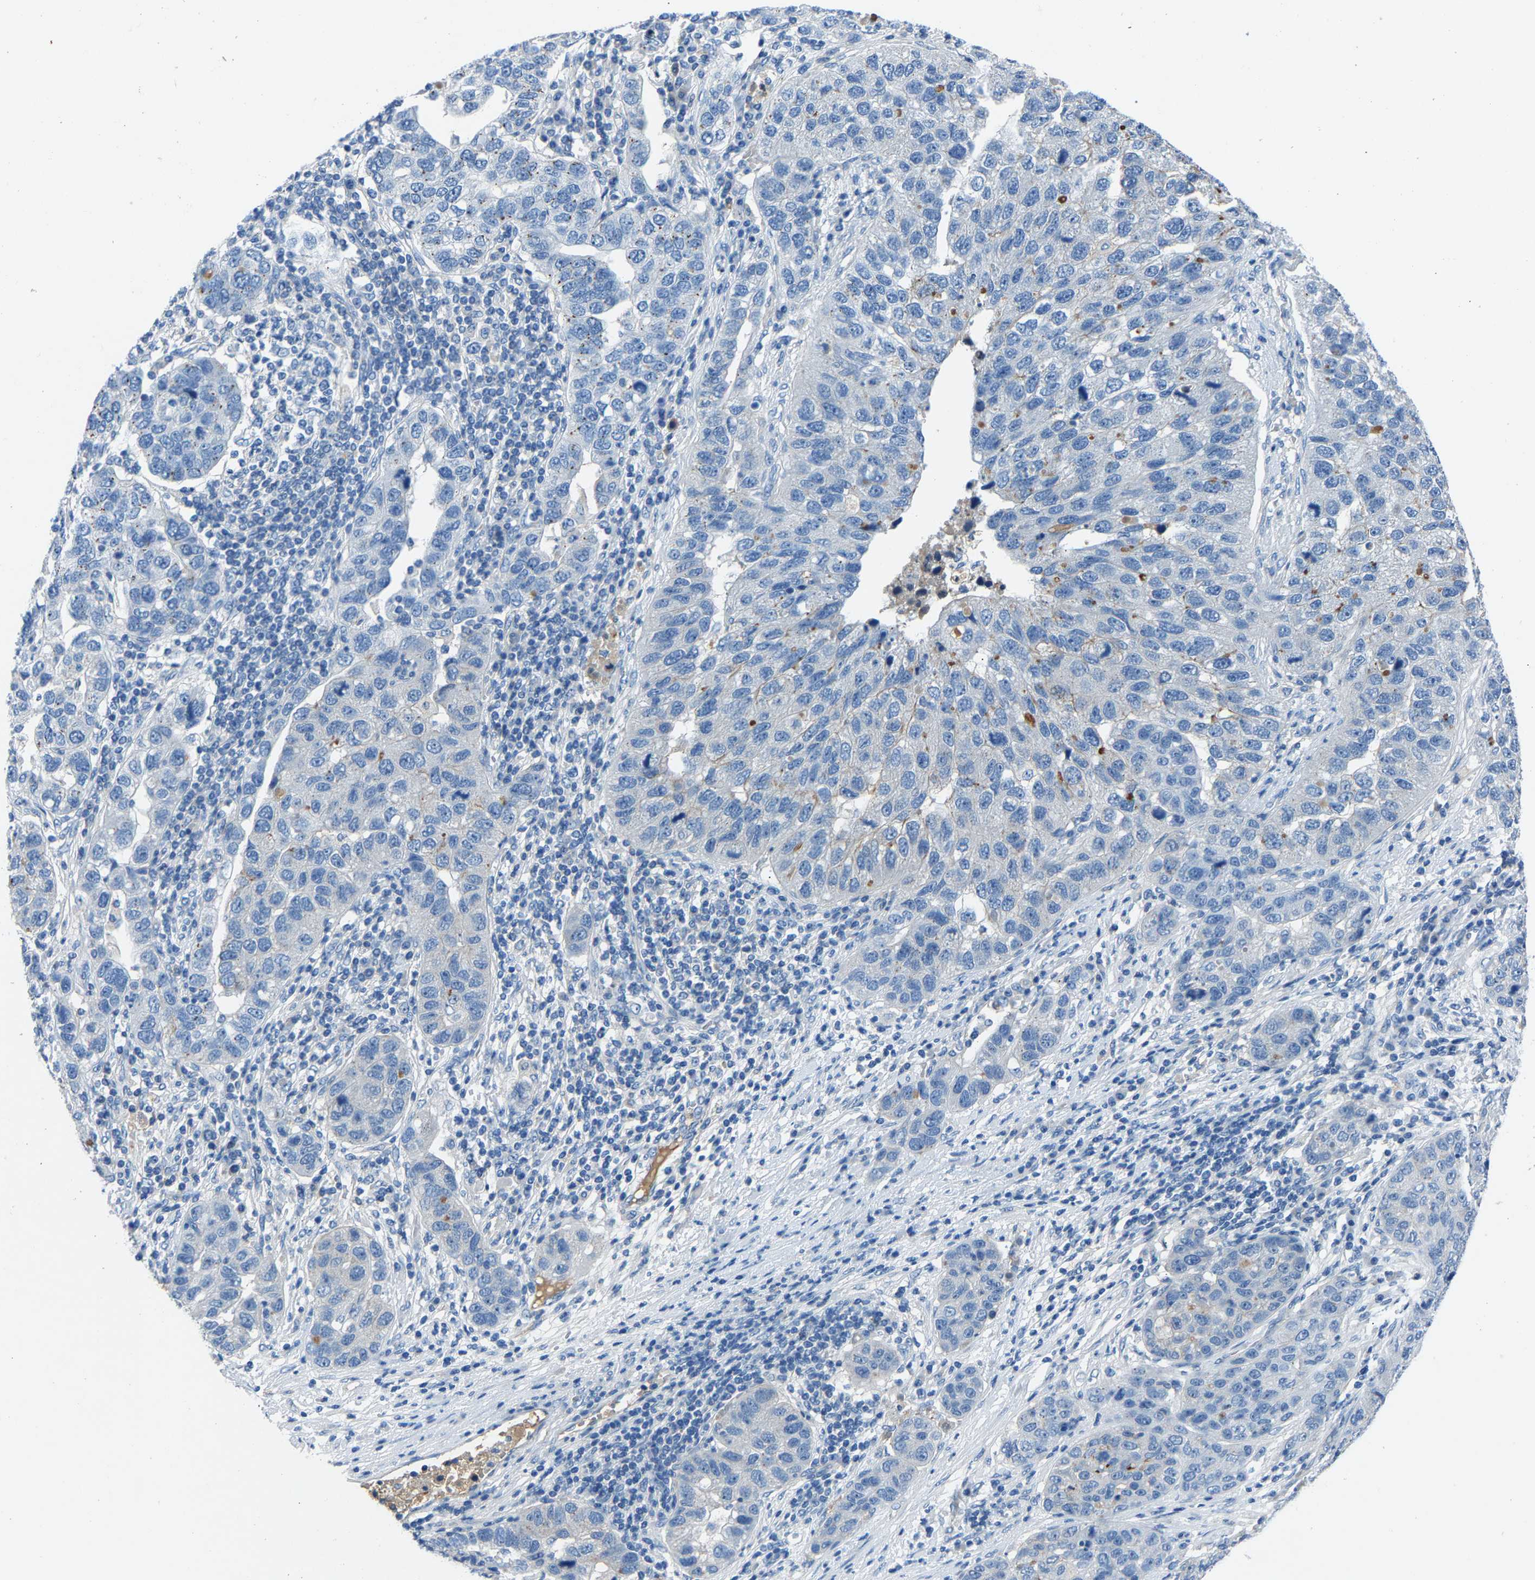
{"staining": {"intensity": "negative", "quantity": "none", "location": "none"}, "tissue": "pancreatic cancer", "cell_type": "Tumor cells", "image_type": "cancer", "snomed": [{"axis": "morphology", "description": "Adenocarcinoma, NOS"}, {"axis": "topography", "description": "Pancreas"}], "caption": "Immunohistochemical staining of human pancreatic cancer (adenocarcinoma) reveals no significant positivity in tumor cells.", "gene": "DNAAF5", "patient": {"sex": "female", "age": 61}}